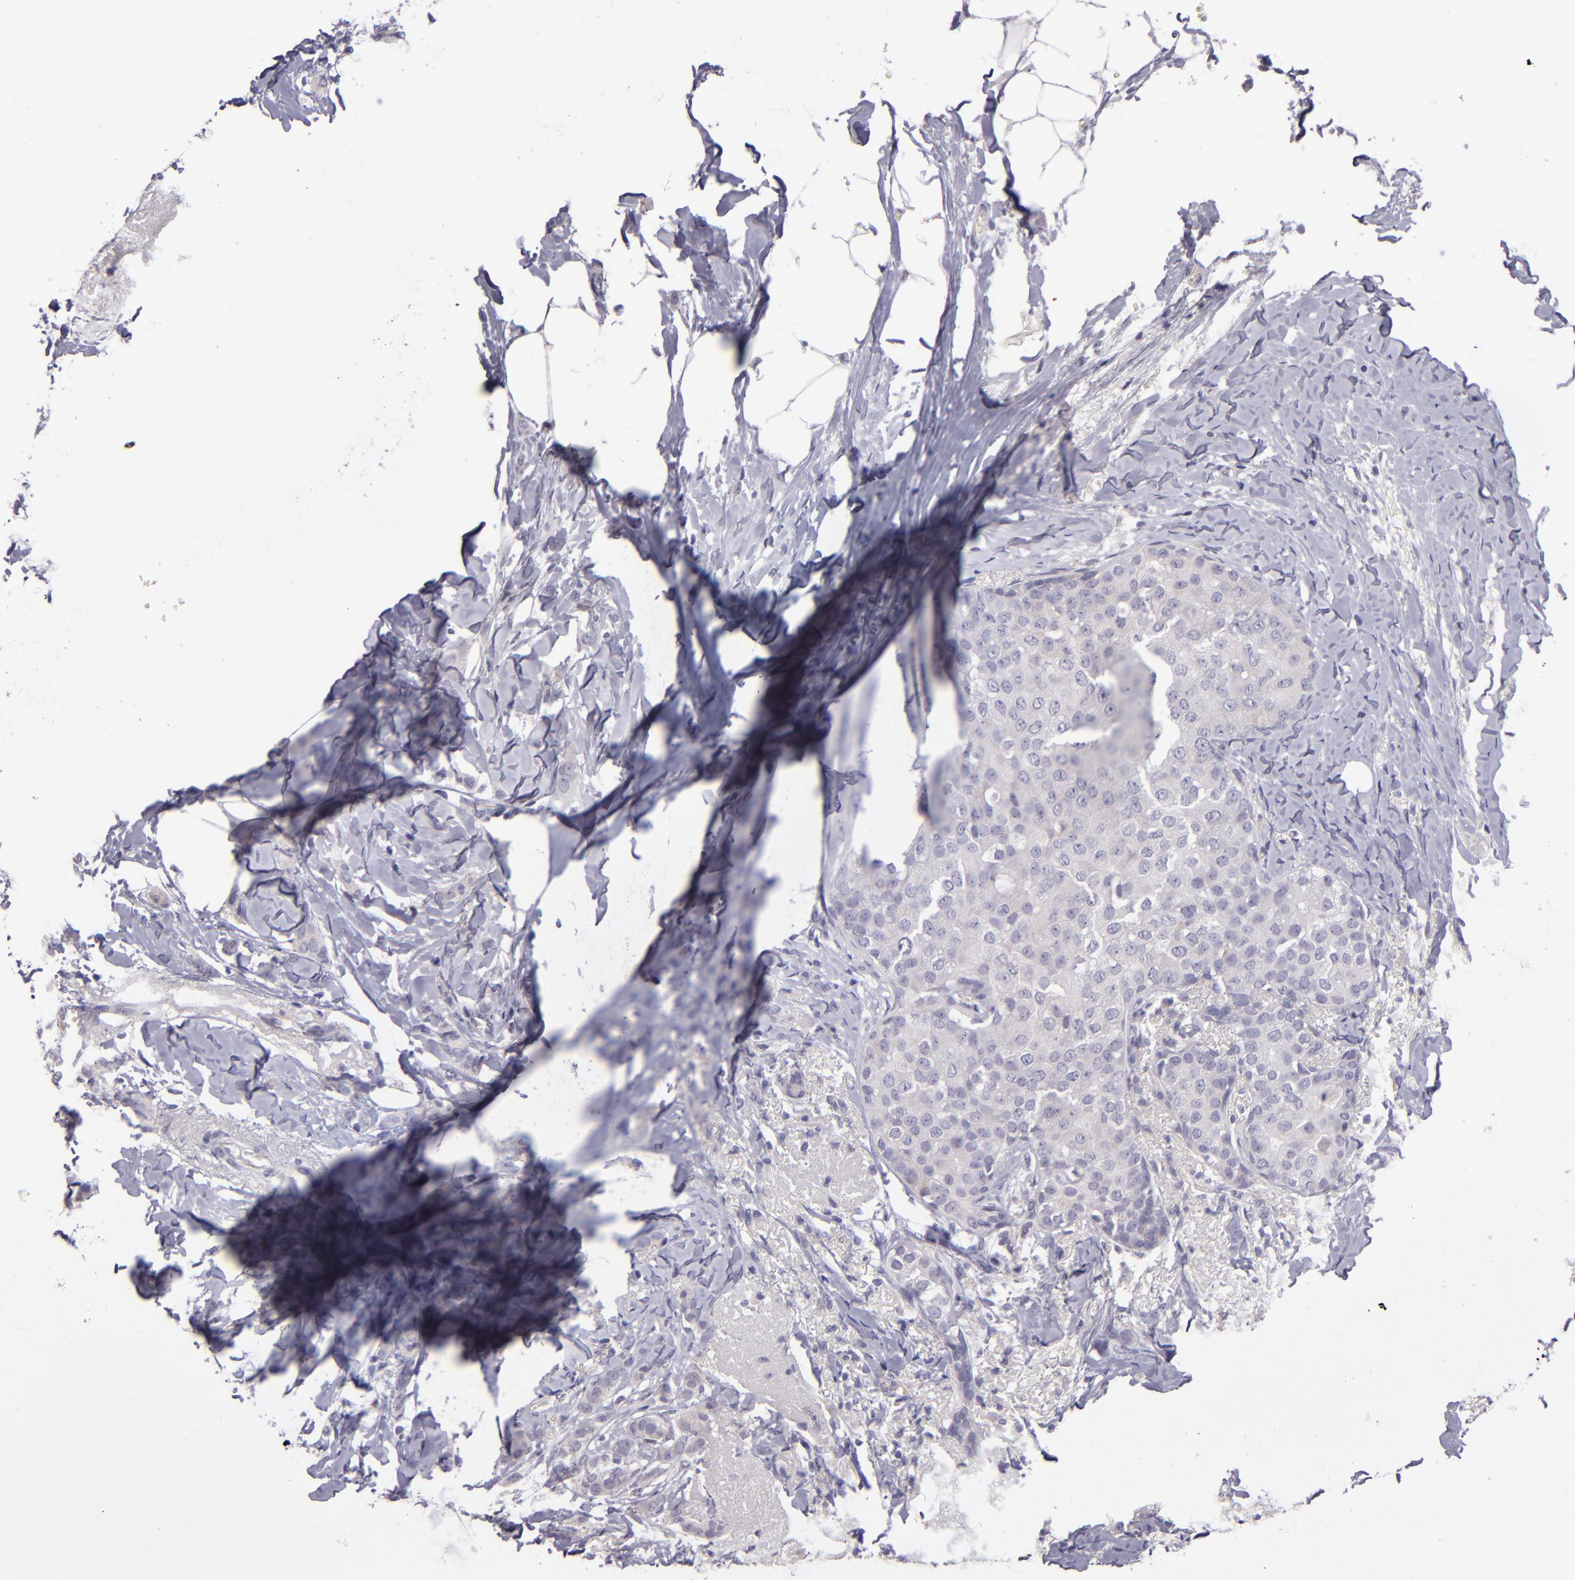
{"staining": {"intensity": "negative", "quantity": "none", "location": "none"}, "tissue": "breast cancer", "cell_type": "Tumor cells", "image_type": "cancer", "snomed": [{"axis": "morphology", "description": "Lobular carcinoma"}, {"axis": "topography", "description": "Breast"}], "caption": "Immunohistochemical staining of human breast lobular carcinoma exhibits no significant expression in tumor cells.", "gene": "SNCB", "patient": {"sex": "female", "age": 55}}